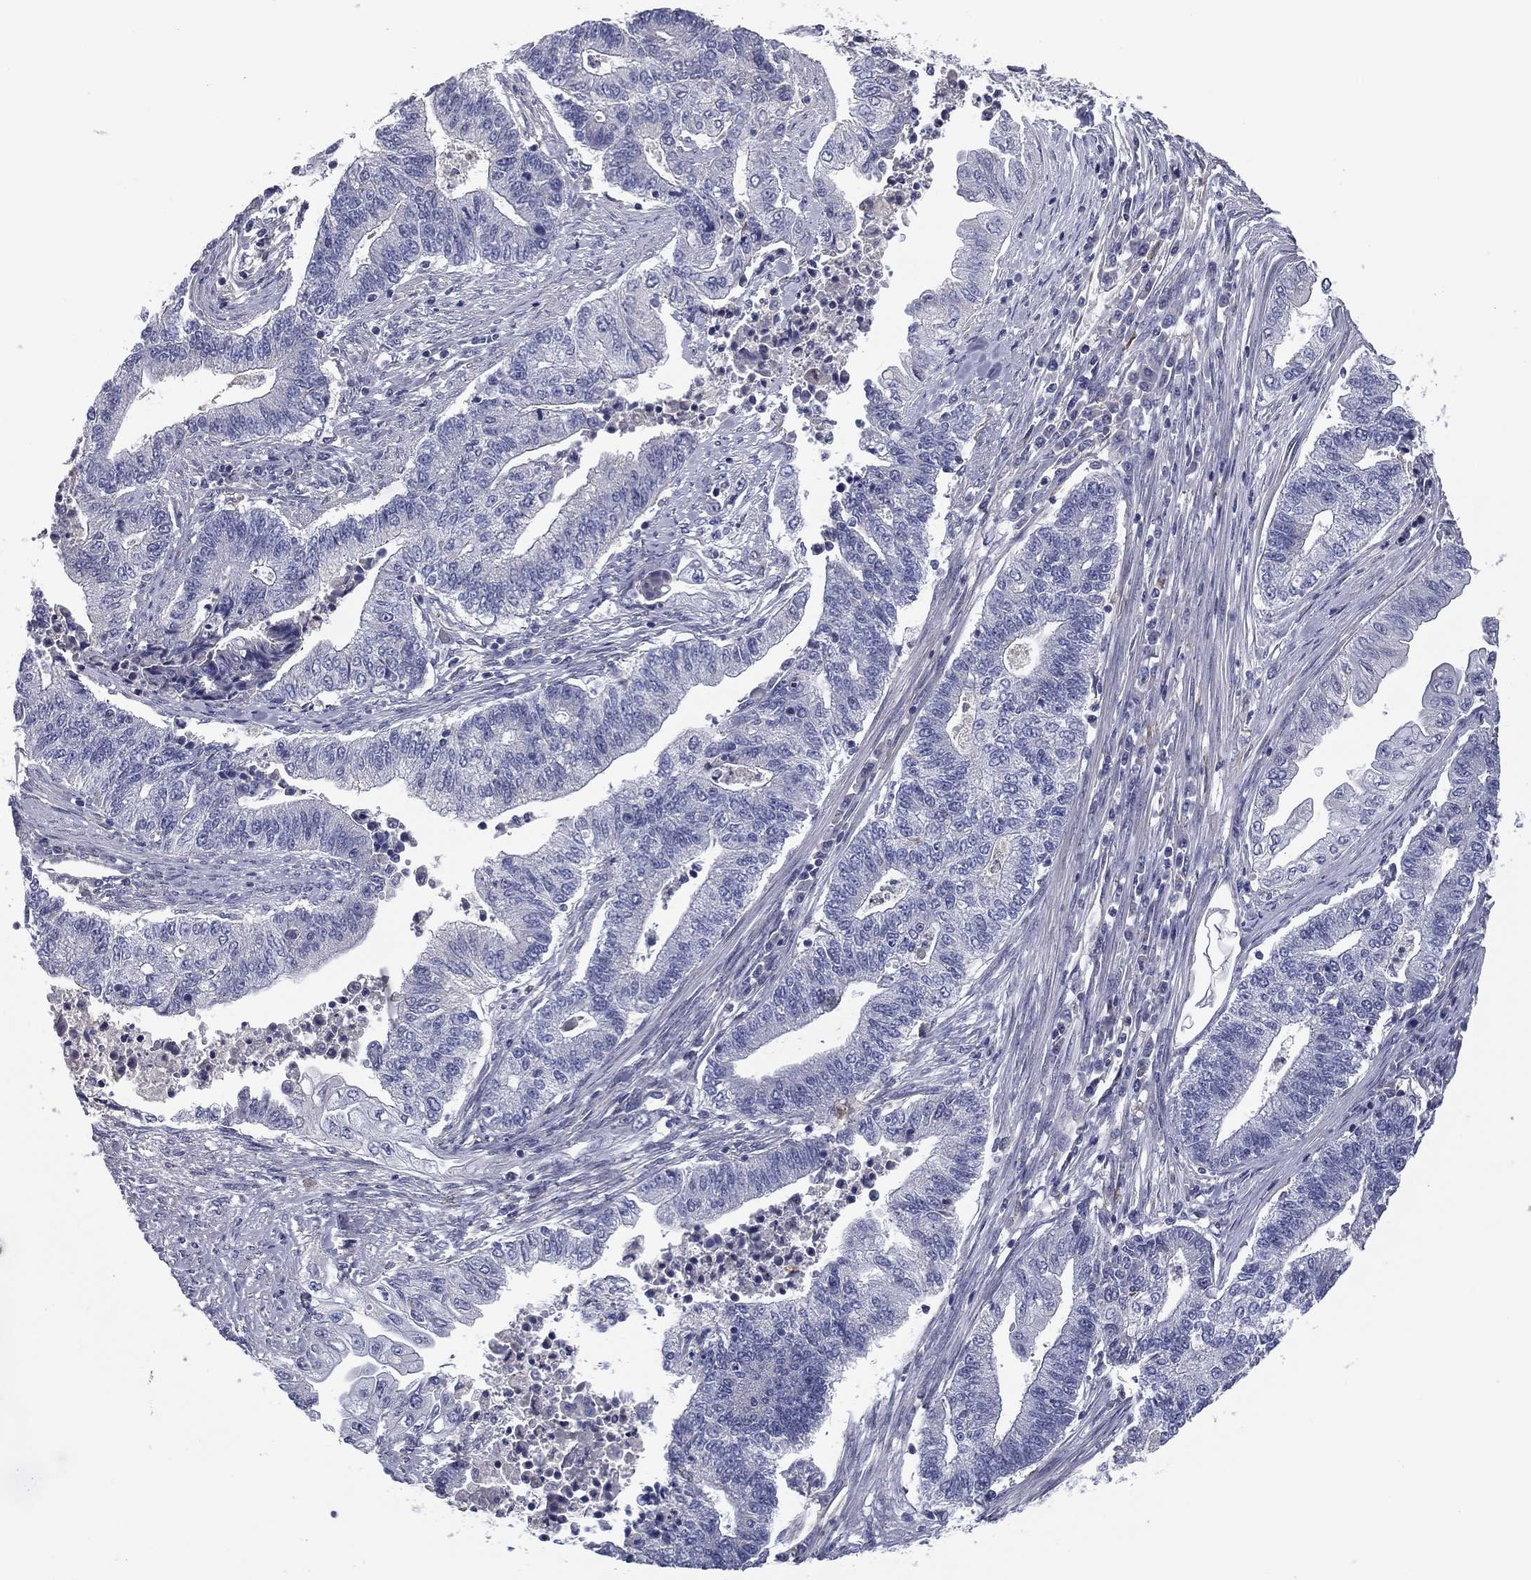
{"staining": {"intensity": "negative", "quantity": "none", "location": "none"}, "tissue": "endometrial cancer", "cell_type": "Tumor cells", "image_type": "cancer", "snomed": [{"axis": "morphology", "description": "Adenocarcinoma, NOS"}, {"axis": "topography", "description": "Uterus"}, {"axis": "topography", "description": "Endometrium"}], "caption": "DAB (3,3'-diaminobenzidine) immunohistochemical staining of human endometrial cancer (adenocarcinoma) reveals no significant staining in tumor cells.", "gene": "SCUBE1", "patient": {"sex": "female", "age": 54}}